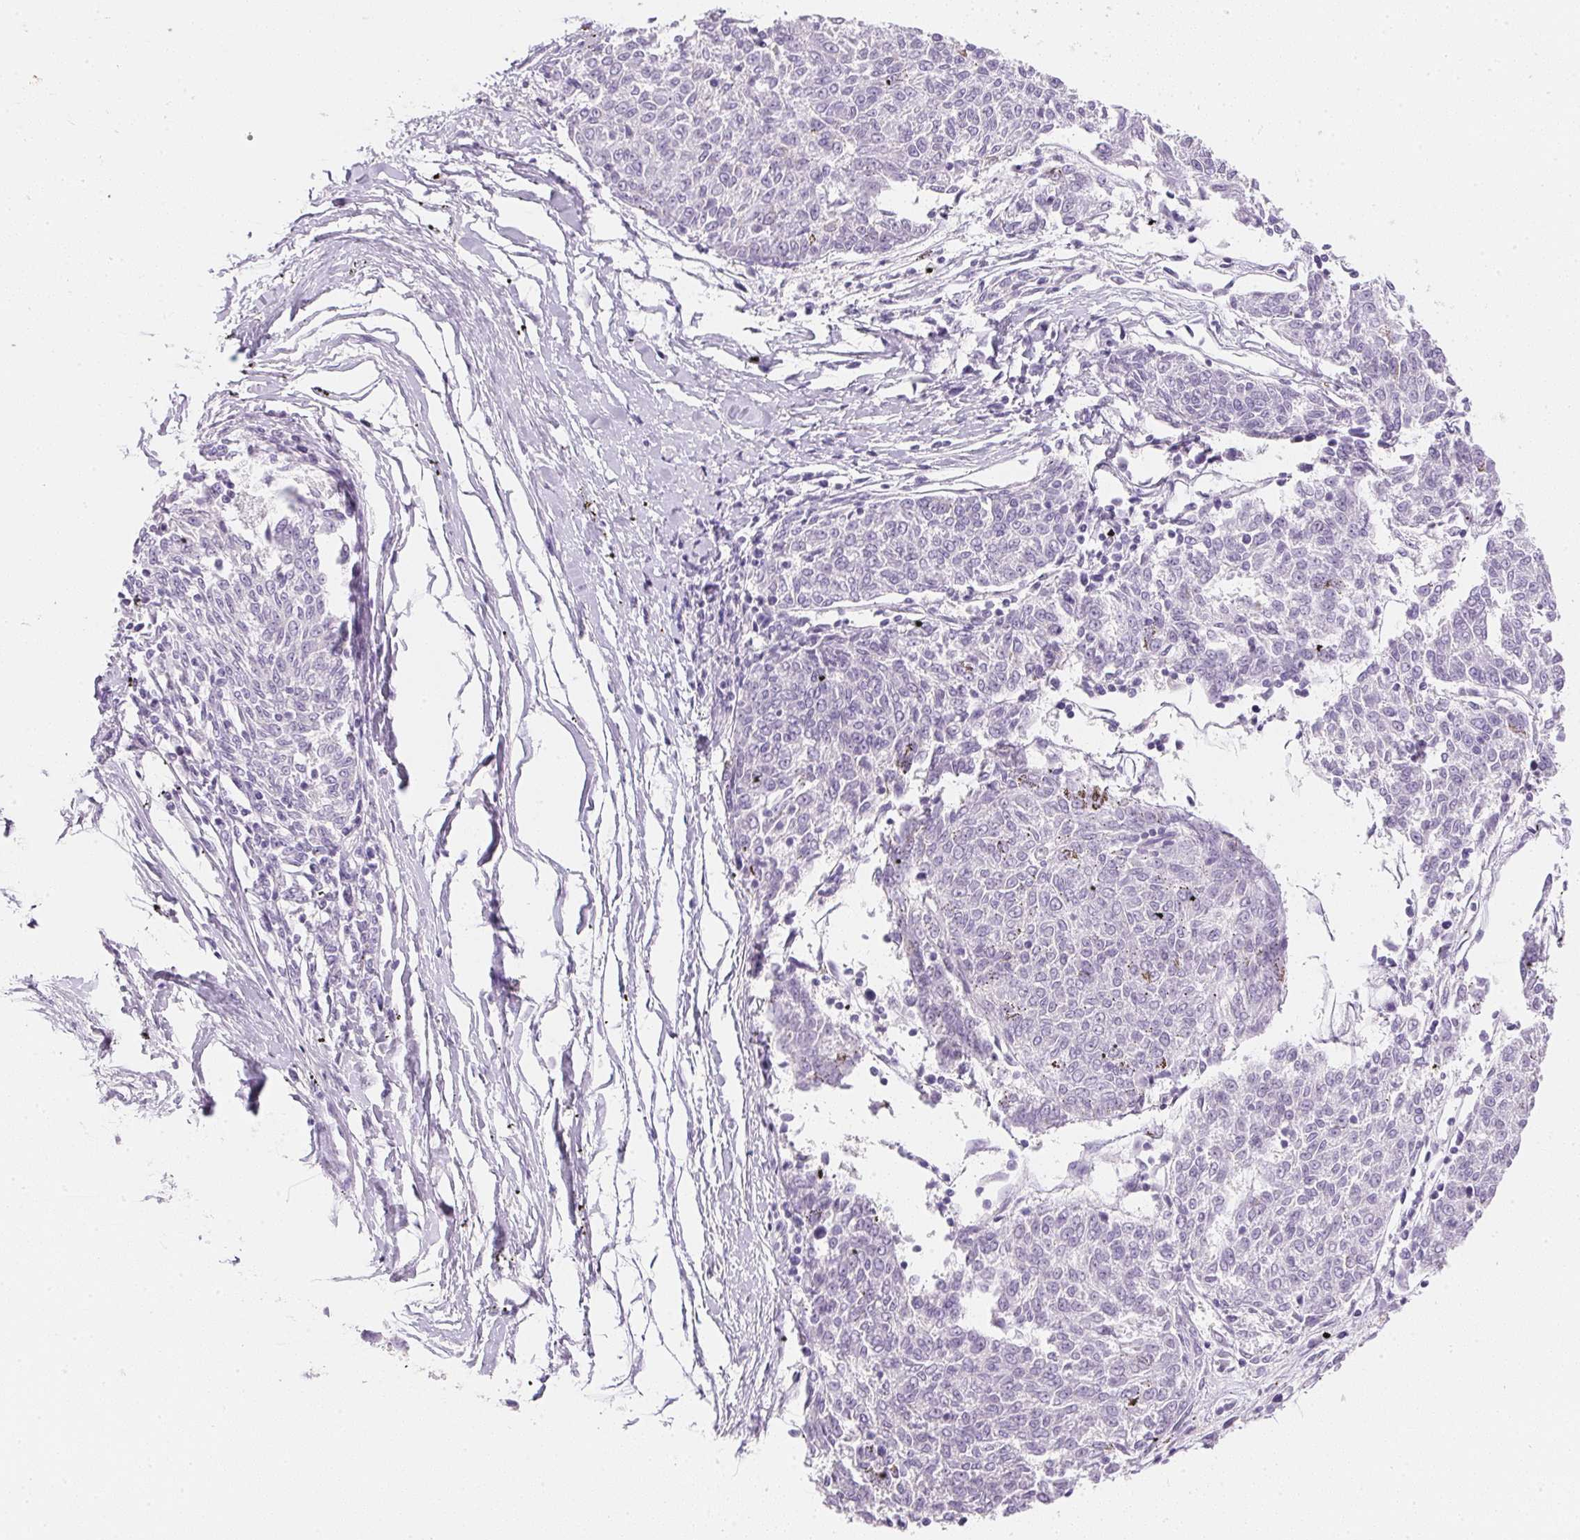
{"staining": {"intensity": "negative", "quantity": "none", "location": "none"}, "tissue": "melanoma", "cell_type": "Tumor cells", "image_type": "cancer", "snomed": [{"axis": "morphology", "description": "Malignant melanoma, NOS"}, {"axis": "topography", "description": "Skin"}], "caption": "There is no significant staining in tumor cells of malignant melanoma.", "gene": "KCNE2", "patient": {"sex": "female", "age": 72}}